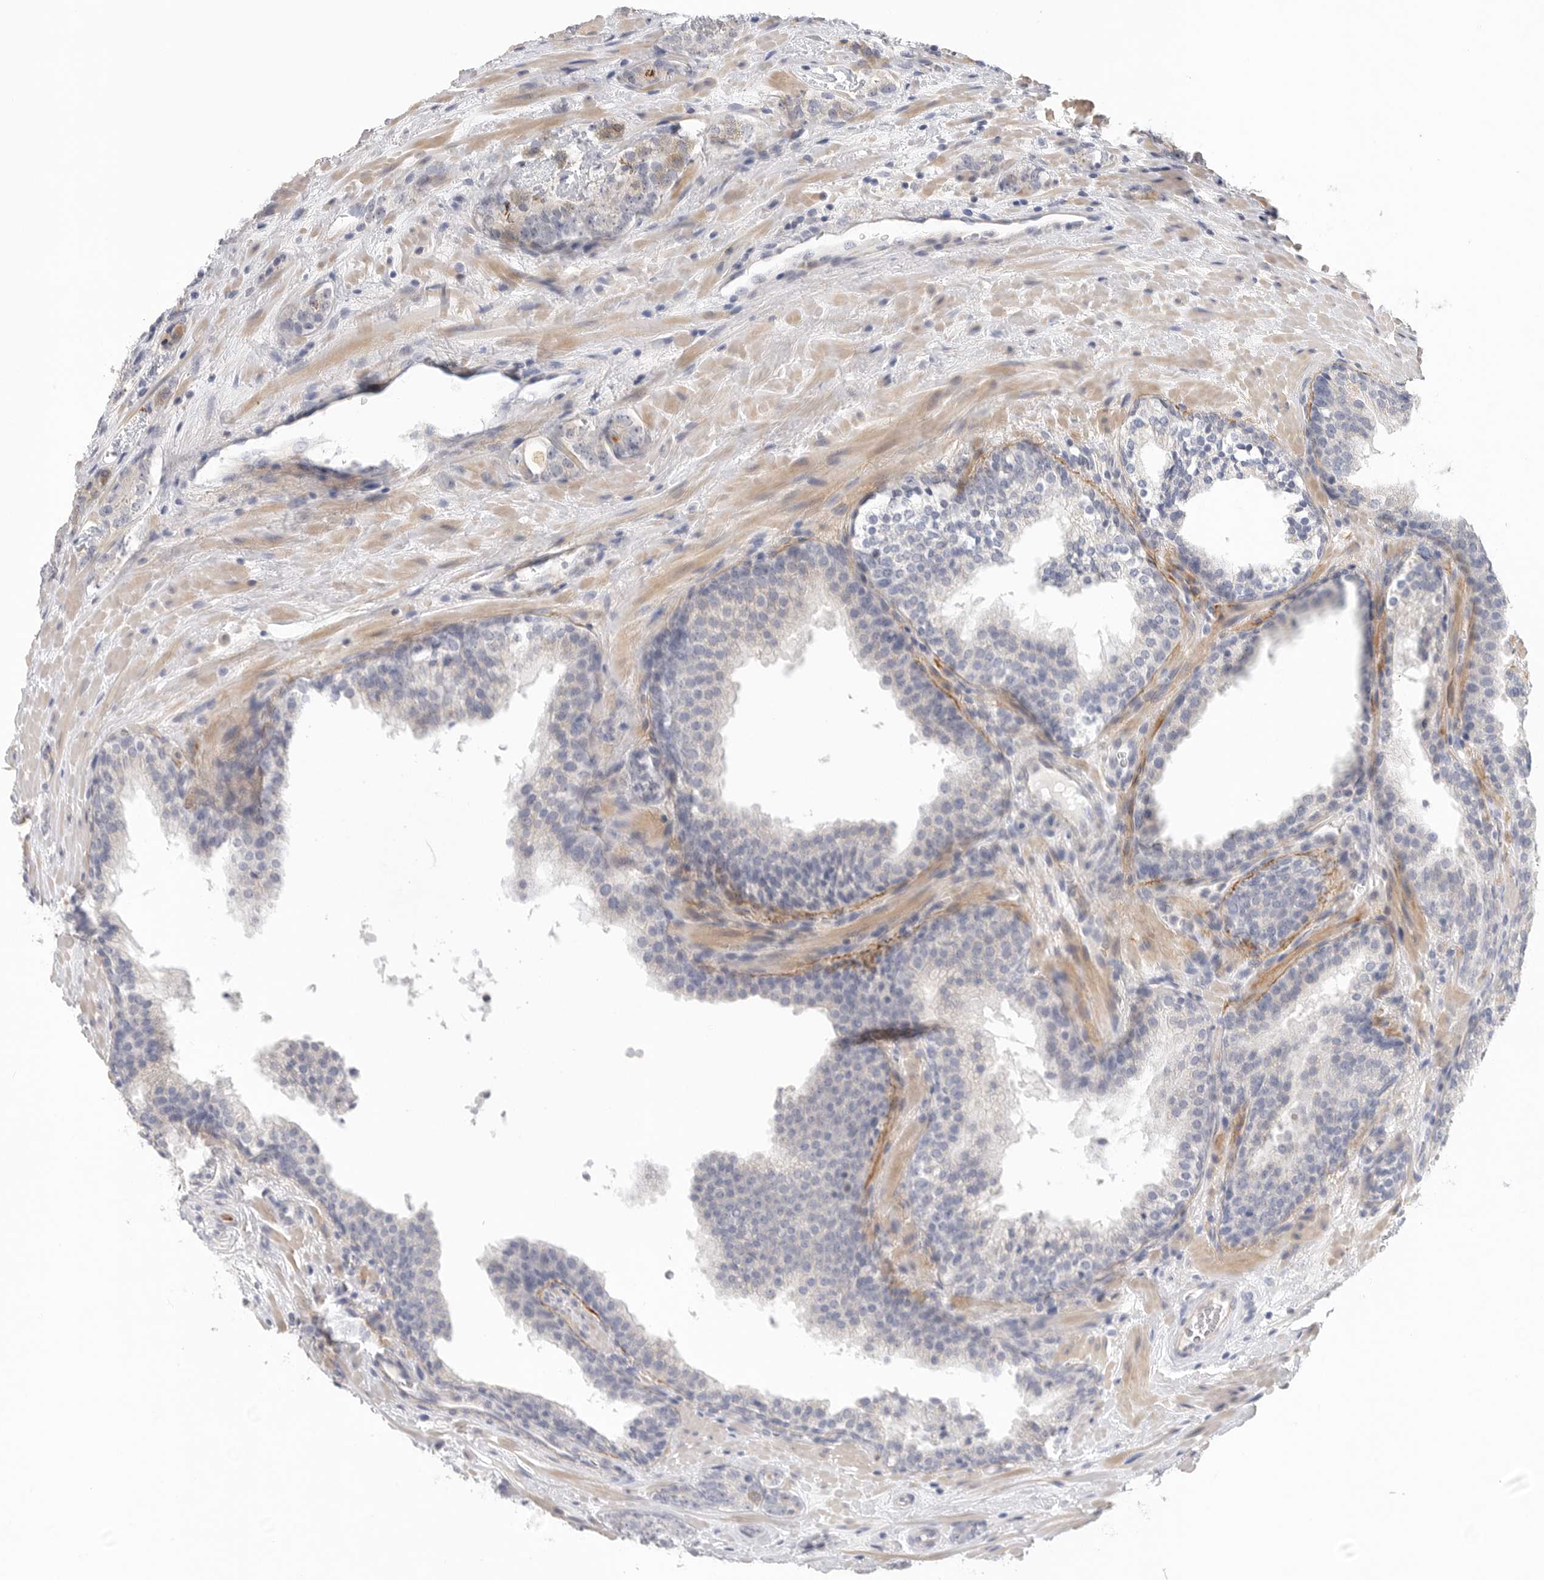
{"staining": {"intensity": "negative", "quantity": "none", "location": "none"}, "tissue": "prostate cancer", "cell_type": "Tumor cells", "image_type": "cancer", "snomed": [{"axis": "morphology", "description": "Adenocarcinoma, High grade"}, {"axis": "topography", "description": "Prostate"}], "caption": "Immunohistochemistry histopathology image of neoplastic tissue: human prostate cancer (adenocarcinoma (high-grade)) stained with DAB exhibits no significant protein positivity in tumor cells.", "gene": "FBN2", "patient": {"sex": "male", "age": 56}}